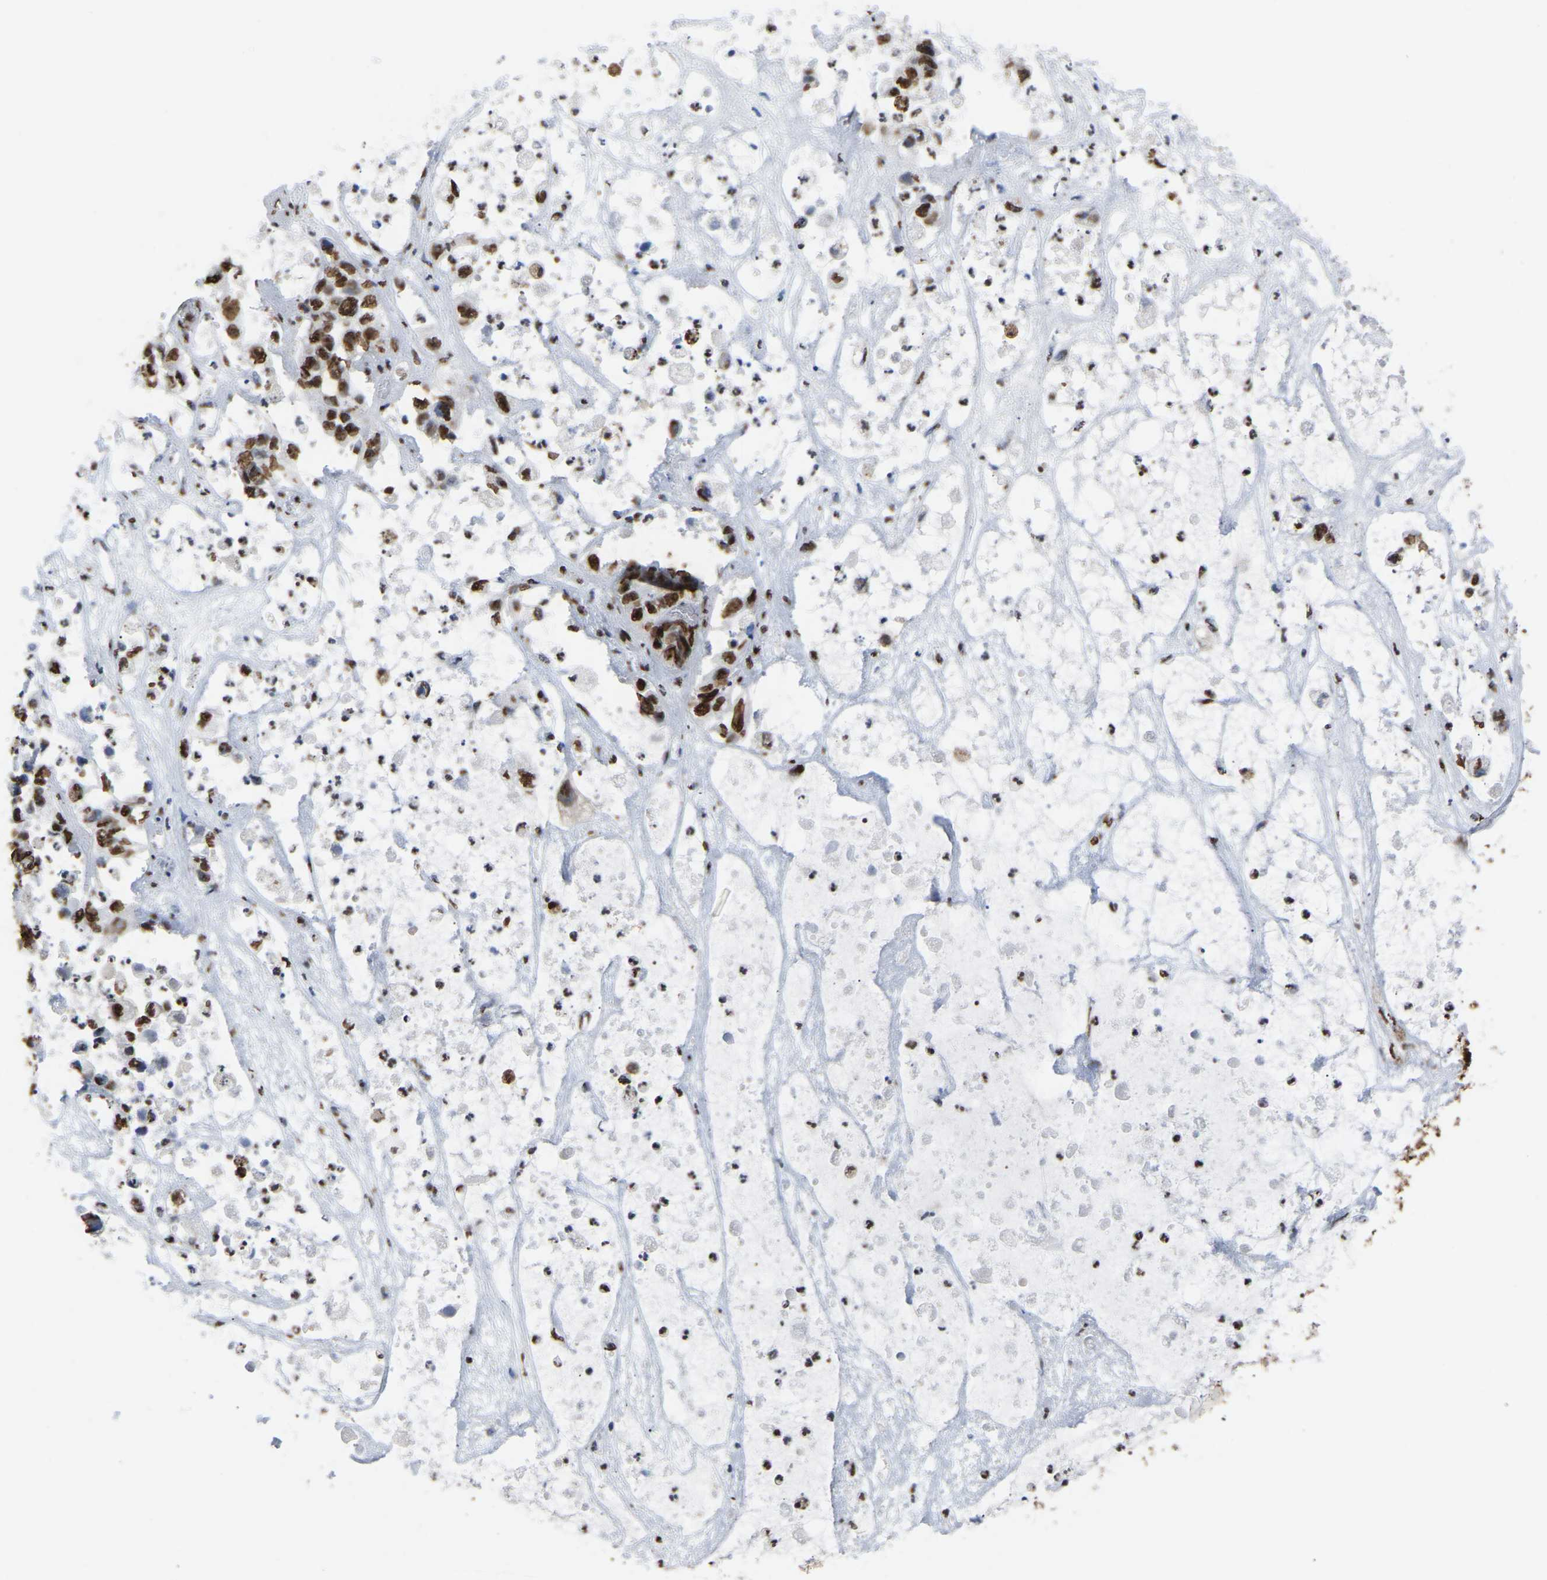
{"staining": {"intensity": "strong", "quantity": ">75%", "location": "nuclear"}, "tissue": "pancreatic cancer", "cell_type": "Tumor cells", "image_type": "cancer", "snomed": [{"axis": "morphology", "description": "Adenocarcinoma, NOS"}, {"axis": "topography", "description": "Pancreas"}], "caption": "Pancreatic cancer (adenocarcinoma) was stained to show a protein in brown. There is high levels of strong nuclear expression in approximately >75% of tumor cells.", "gene": "RBL2", "patient": {"sex": "female", "age": 78}}